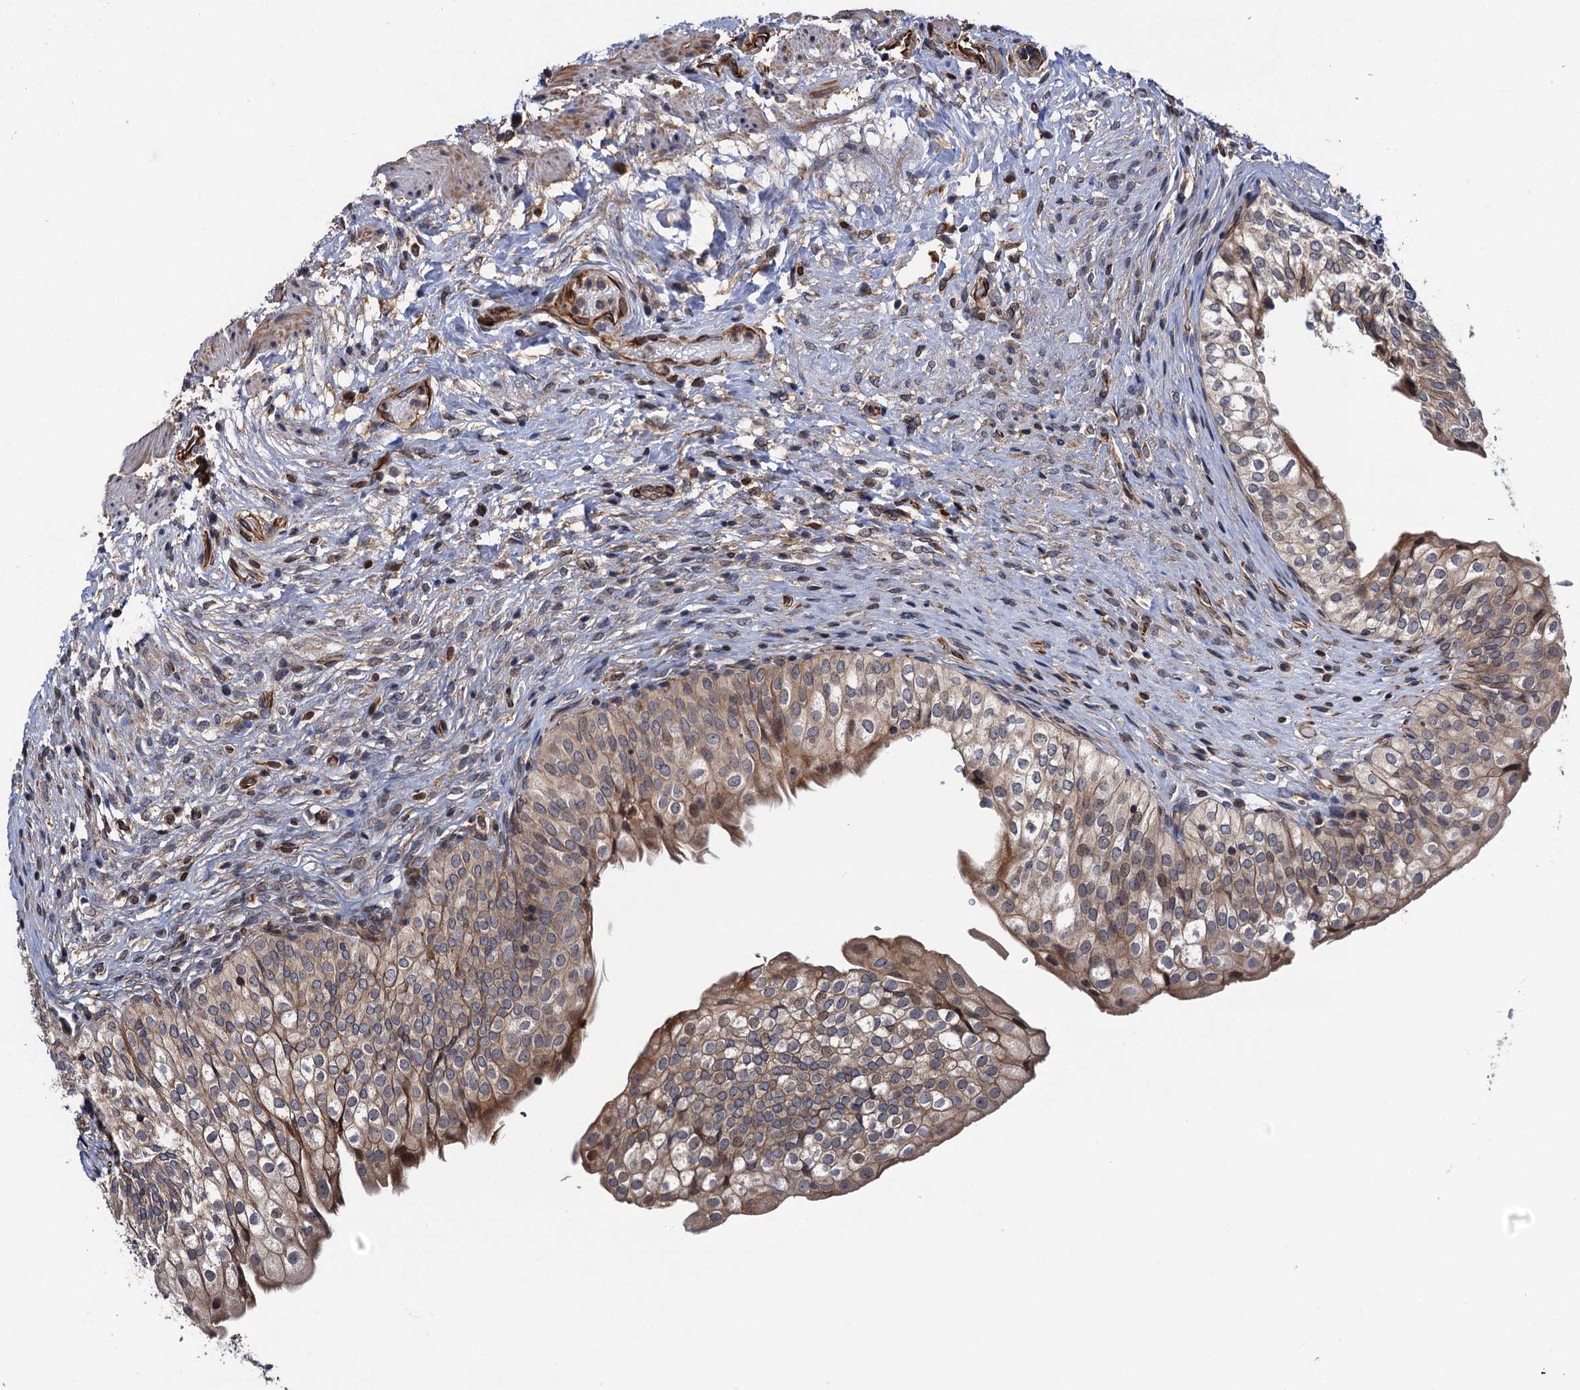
{"staining": {"intensity": "moderate", "quantity": ">75%", "location": "cytoplasmic/membranous"}, "tissue": "urinary bladder", "cell_type": "Urothelial cells", "image_type": "normal", "snomed": [{"axis": "morphology", "description": "Normal tissue, NOS"}, {"axis": "topography", "description": "Urinary bladder"}], "caption": "A brown stain highlights moderate cytoplasmic/membranous staining of a protein in urothelial cells of benign urinary bladder.", "gene": "FSIP1", "patient": {"sex": "male", "age": 55}}